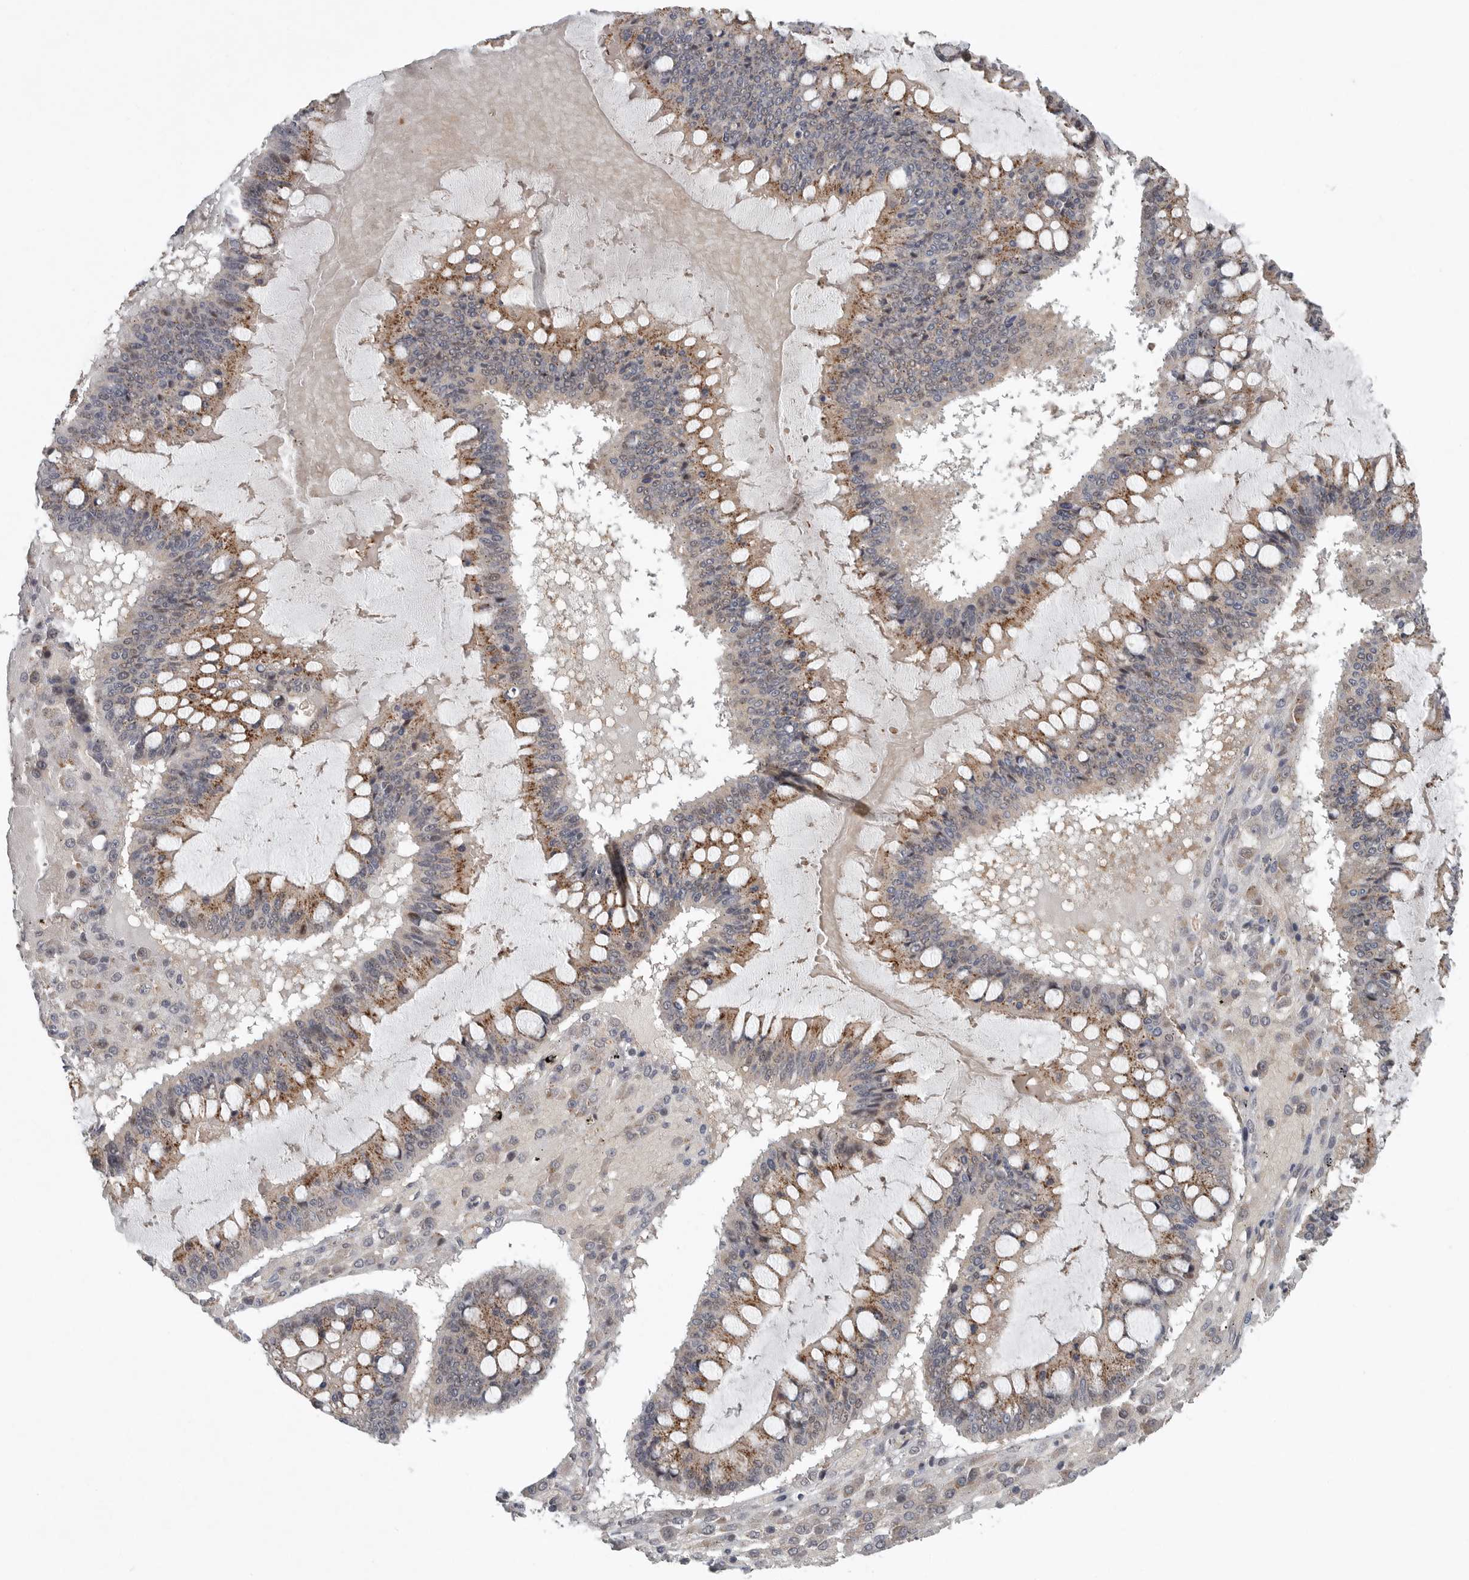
{"staining": {"intensity": "moderate", "quantity": ">75%", "location": "cytoplasmic/membranous"}, "tissue": "ovarian cancer", "cell_type": "Tumor cells", "image_type": "cancer", "snomed": [{"axis": "morphology", "description": "Cystadenocarcinoma, mucinous, NOS"}, {"axis": "topography", "description": "Ovary"}], "caption": "A brown stain highlights moderate cytoplasmic/membranous positivity of a protein in ovarian mucinous cystadenocarcinoma tumor cells.", "gene": "SCP2", "patient": {"sex": "female", "age": 73}}